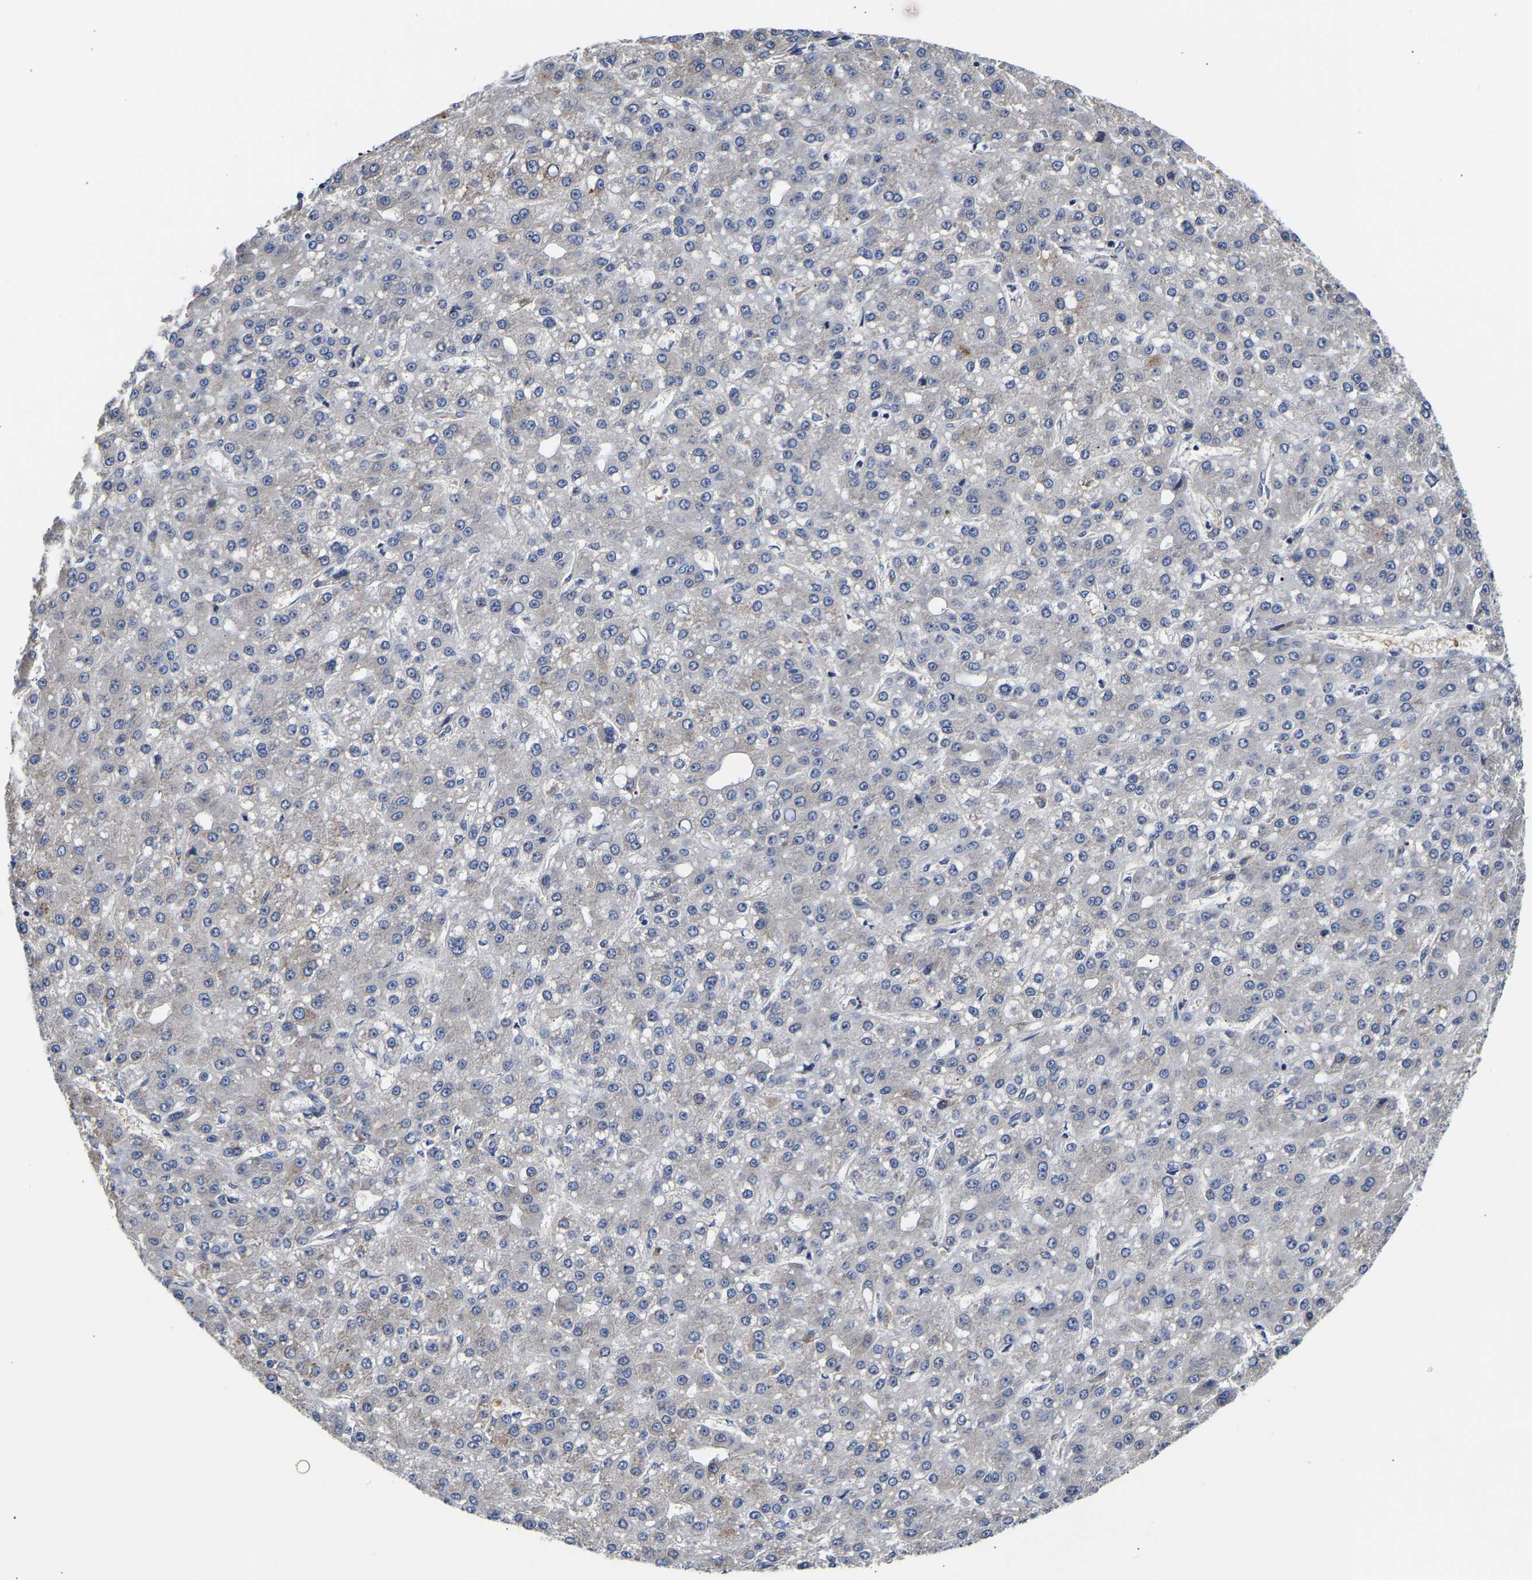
{"staining": {"intensity": "negative", "quantity": "none", "location": "none"}, "tissue": "liver cancer", "cell_type": "Tumor cells", "image_type": "cancer", "snomed": [{"axis": "morphology", "description": "Carcinoma, Hepatocellular, NOS"}, {"axis": "topography", "description": "Liver"}], "caption": "Human liver cancer (hepatocellular carcinoma) stained for a protein using IHC displays no expression in tumor cells.", "gene": "CCDC6", "patient": {"sex": "male", "age": 67}}